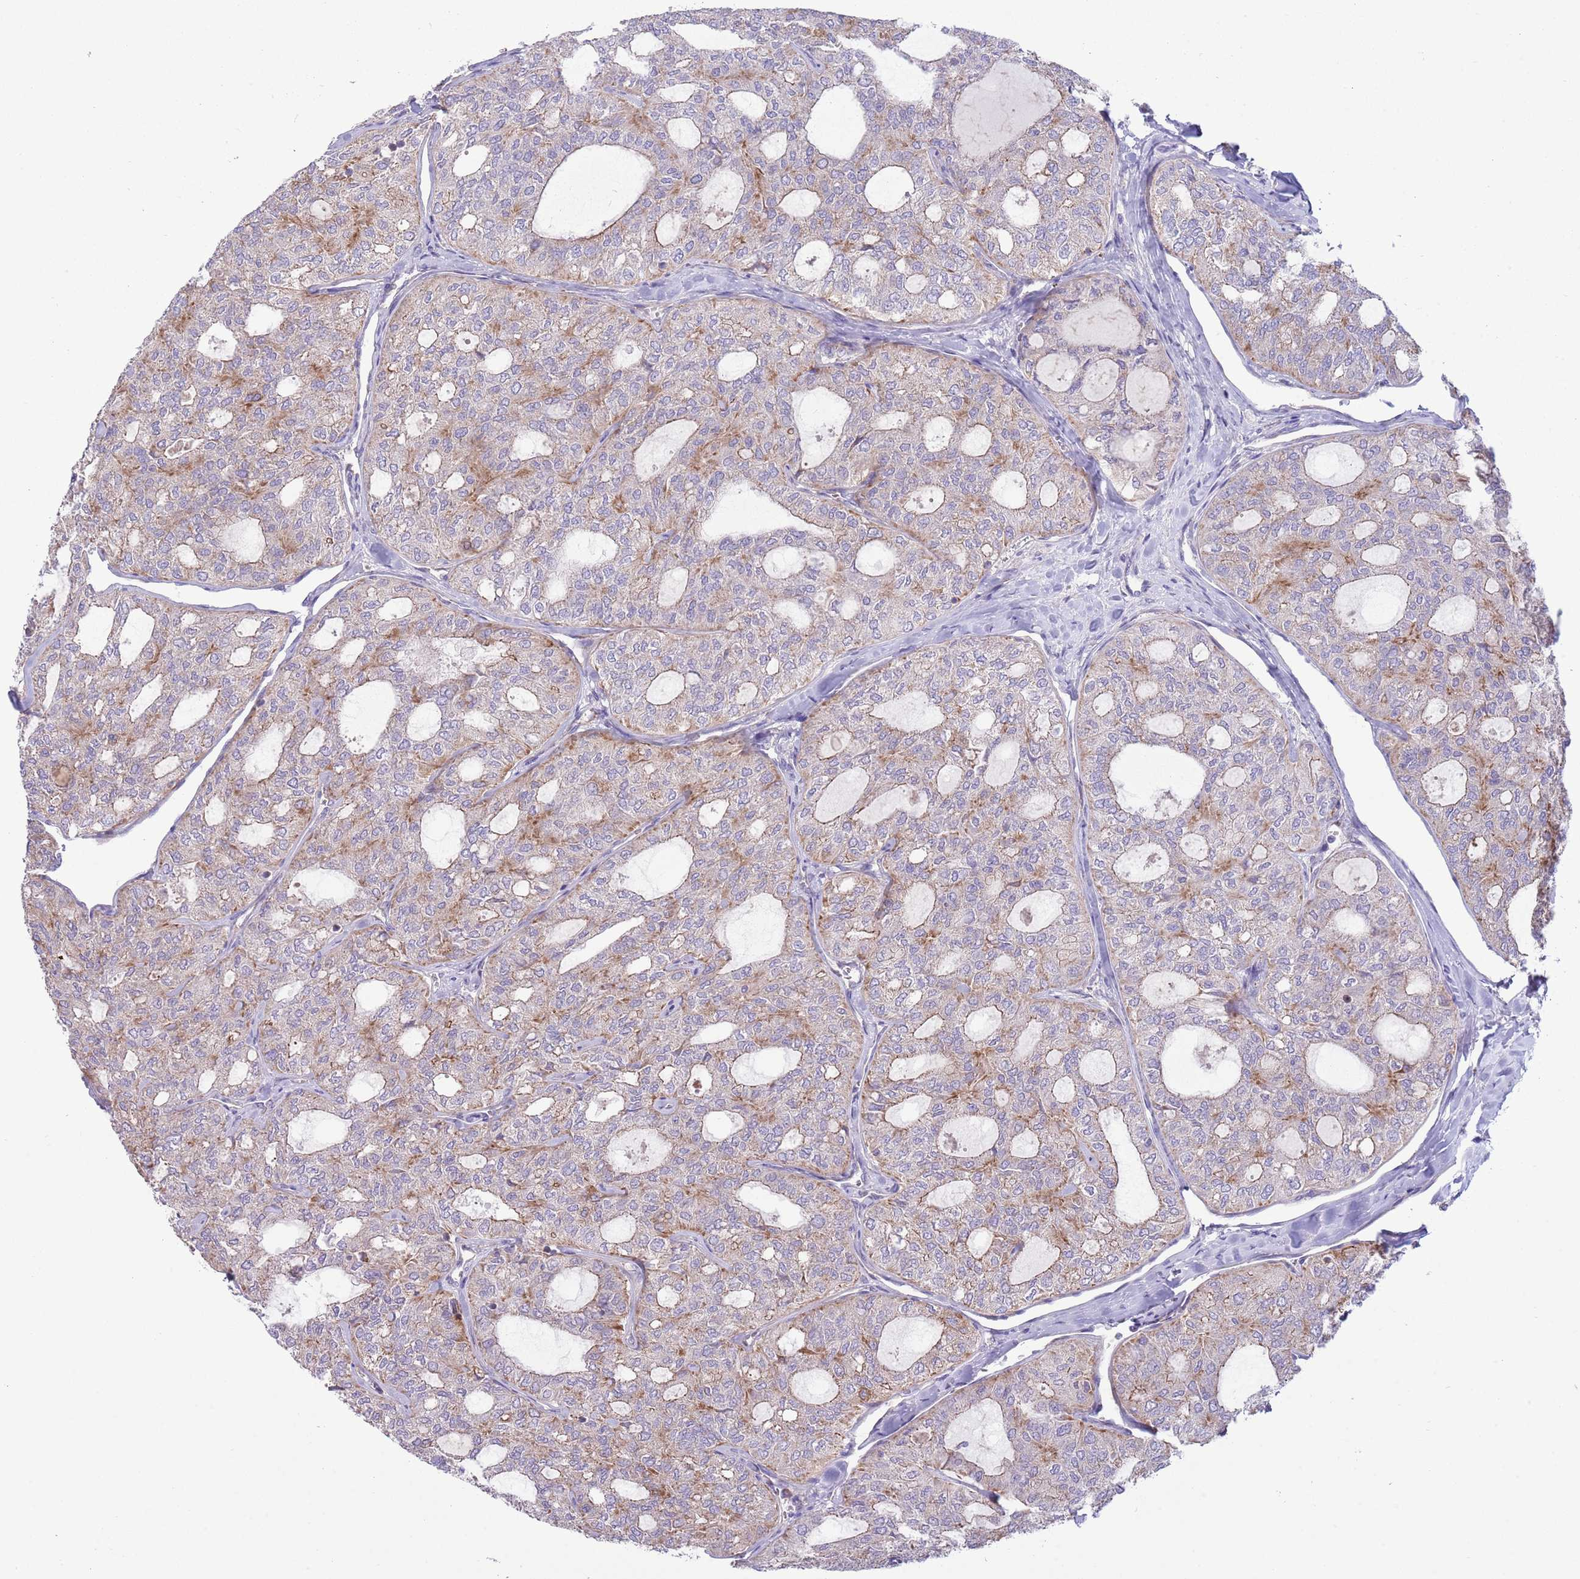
{"staining": {"intensity": "weak", "quantity": "25%-75%", "location": "cytoplasmic/membranous"}, "tissue": "thyroid cancer", "cell_type": "Tumor cells", "image_type": "cancer", "snomed": [{"axis": "morphology", "description": "Follicular adenoma carcinoma, NOS"}, {"axis": "topography", "description": "Thyroid gland"}], "caption": "Immunohistochemical staining of thyroid cancer exhibits low levels of weak cytoplasmic/membranous expression in about 25%-75% of tumor cells.", "gene": "TOMM5", "patient": {"sex": "male", "age": 75}}